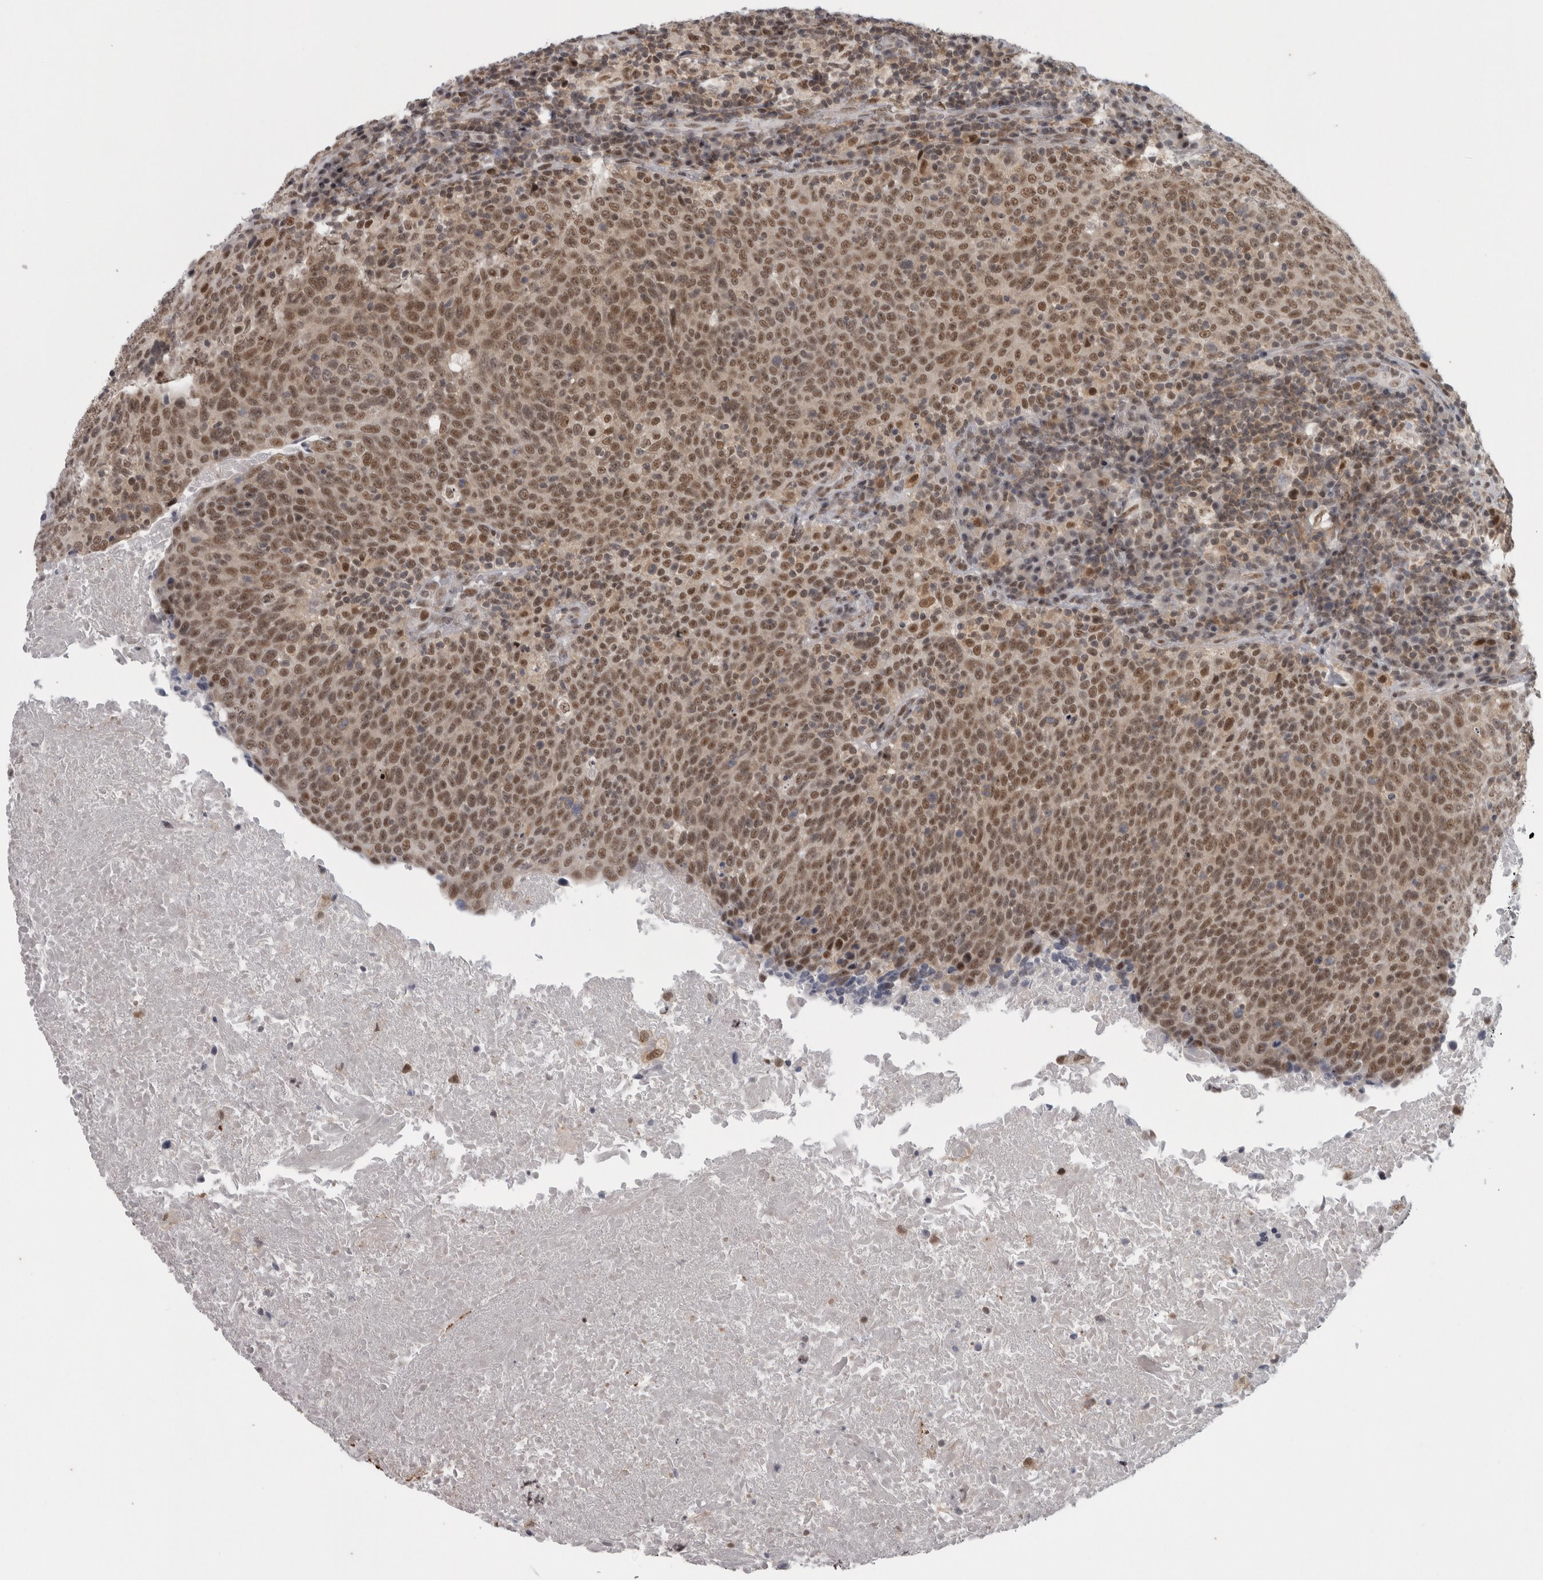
{"staining": {"intensity": "moderate", "quantity": ">75%", "location": "nuclear"}, "tissue": "head and neck cancer", "cell_type": "Tumor cells", "image_type": "cancer", "snomed": [{"axis": "morphology", "description": "Squamous cell carcinoma, NOS"}, {"axis": "morphology", "description": "Squamous cell carcinoma, metastatic, NOS"}, {"axis": "topography", "description": "Lymph node"}, {"axis": "topography", "description": "Head-Neck"}], "caption": "Moderate nuclear staining for a protein is present in about >75% of tumor cells of head and neck squamous cell carcinoma using immunohistochemistry (IHC).", "gene": "MICU3", "patient": {"sex": "male", "age": 62}}